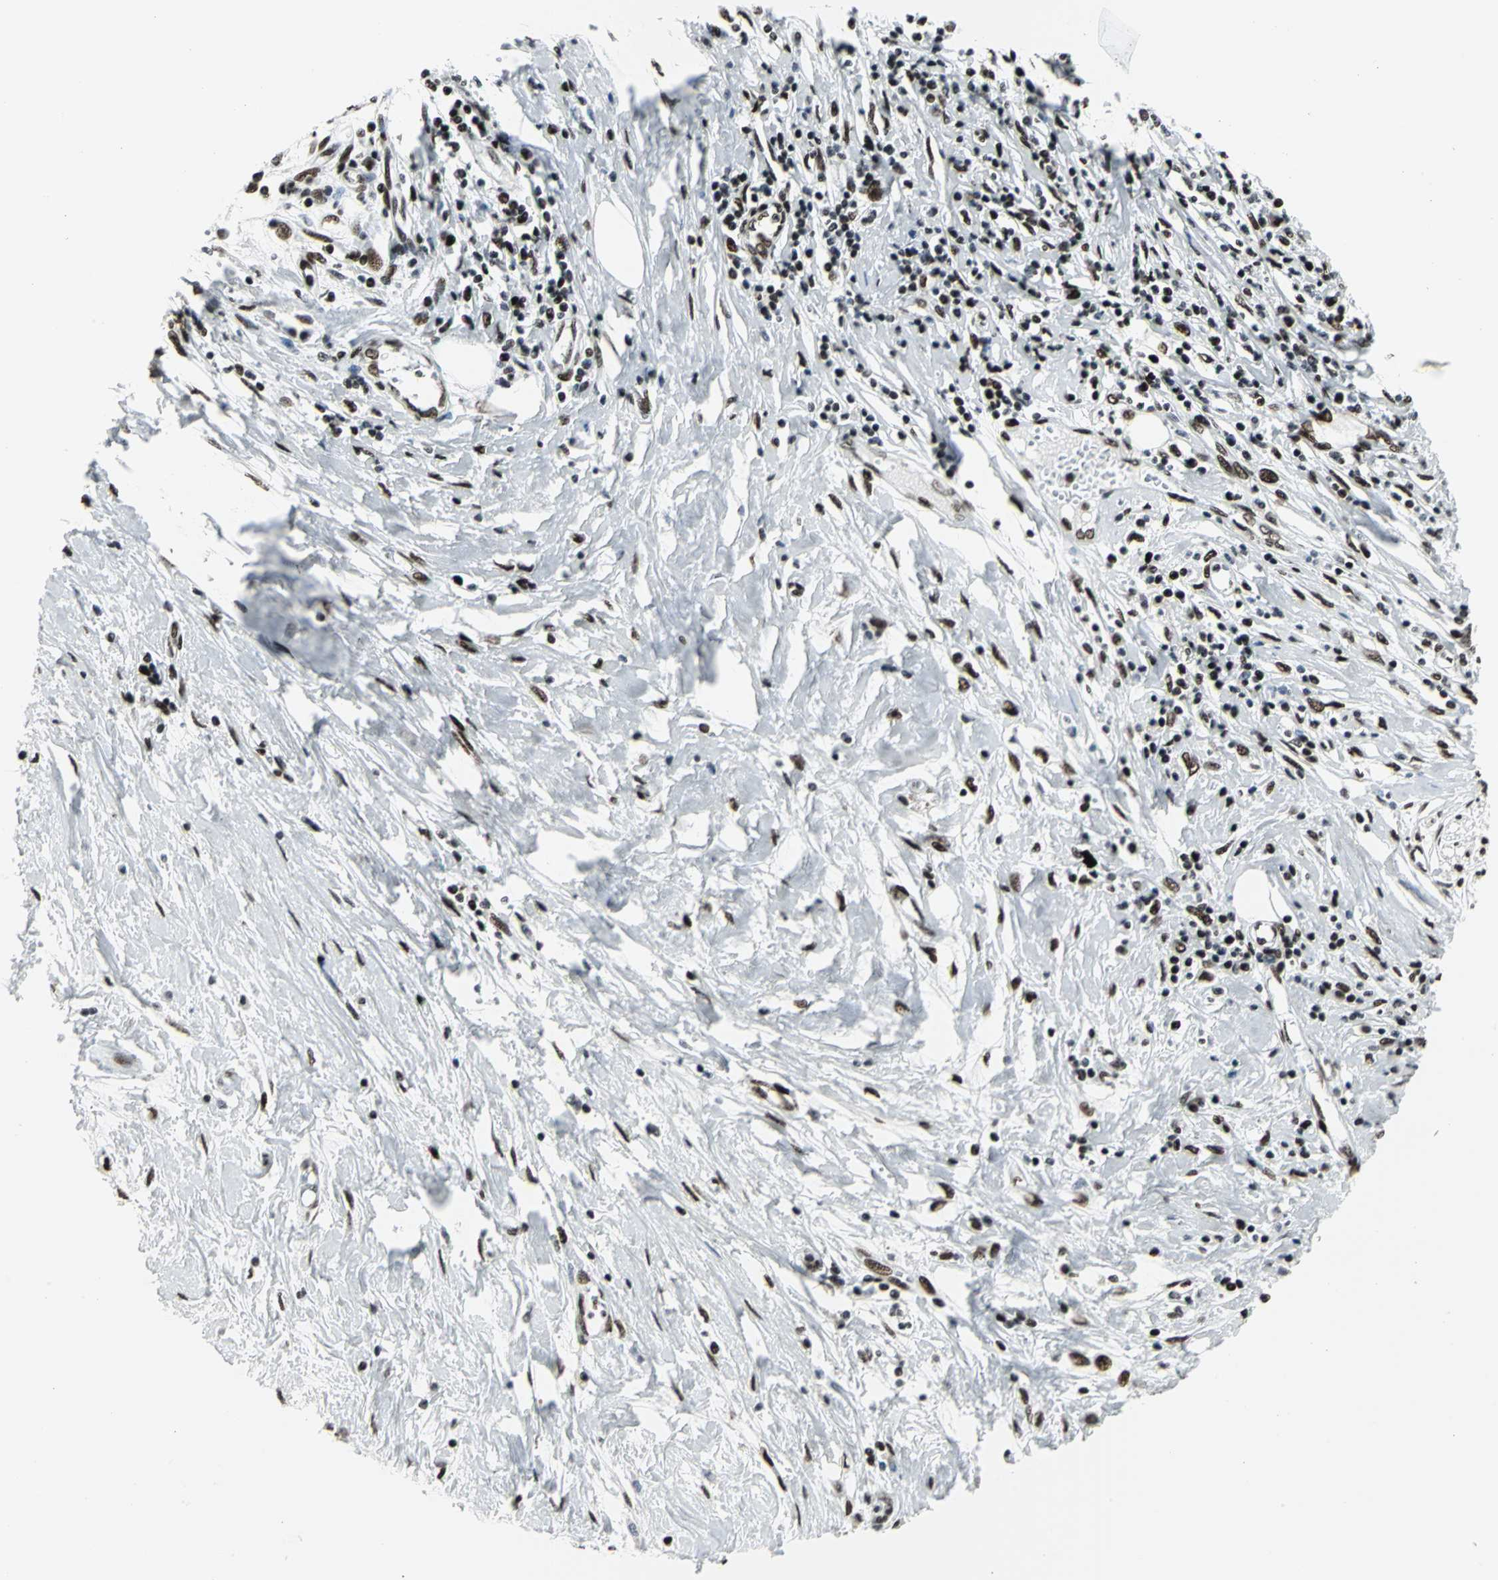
{"staining": {"intensity": "strong", "quantity": ">75%", "location": "nuclear"}, "tissue": "pancreatic cancer", "cell_type": "Tumor cells", "image_type": "cancer", "snomed": [{"axis": "morphology", "description": "Adenocarcinoma, NOS"}, {"axis": "topography", "description": "Pancreas"}], "caption": "This is an image of IHC staining of pancreatic cancer, which shows strong staining in the nuclear of tumor cells.", "gene": "SMARCA4", "patient": {"sex": "female", "age": 70}}